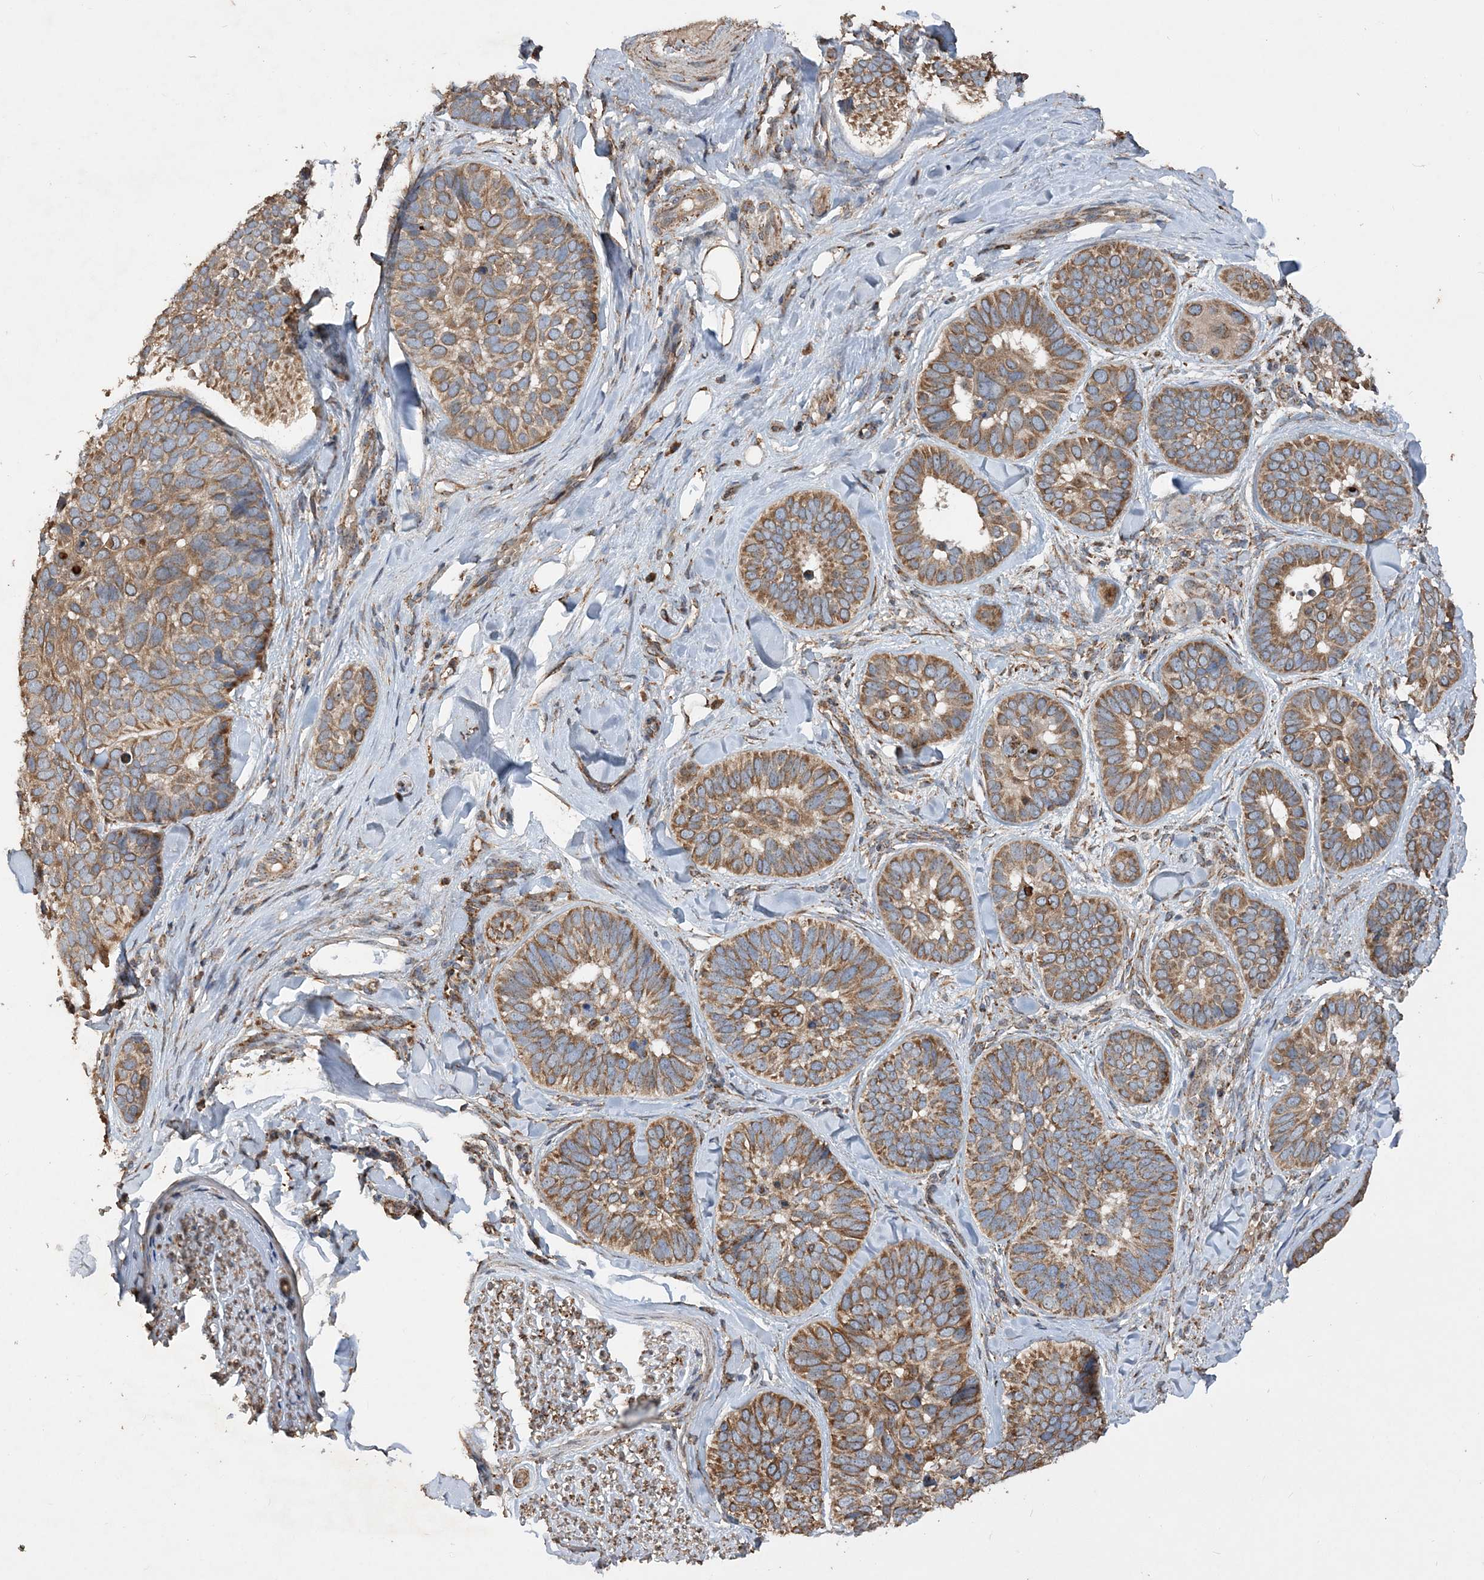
{"staining": {"intensity": "moderate", "quantity": ">75%", "location": "cytoplasmic/membranous"}, "tissue": "skin cancer", "cell_type": "Tumor cells", "image_type": "cancer", "snomed": [{"axis": "morphology", "description": "Basal cell carcinoma"}, {"axis": "topography", "description": "Skin"}], "caption": "Protein staining of skin cancer (basal cell carcinoma) tissue exhibits moderate cytoplasmic/membranous positivity in about >75% of tumor cells. (DAB (3,3'-diaminobenzidine) IHC with brightfield microscopy, high magnification).", "gene": "POC5", "patient": {"sex": "male", "age": 62}}